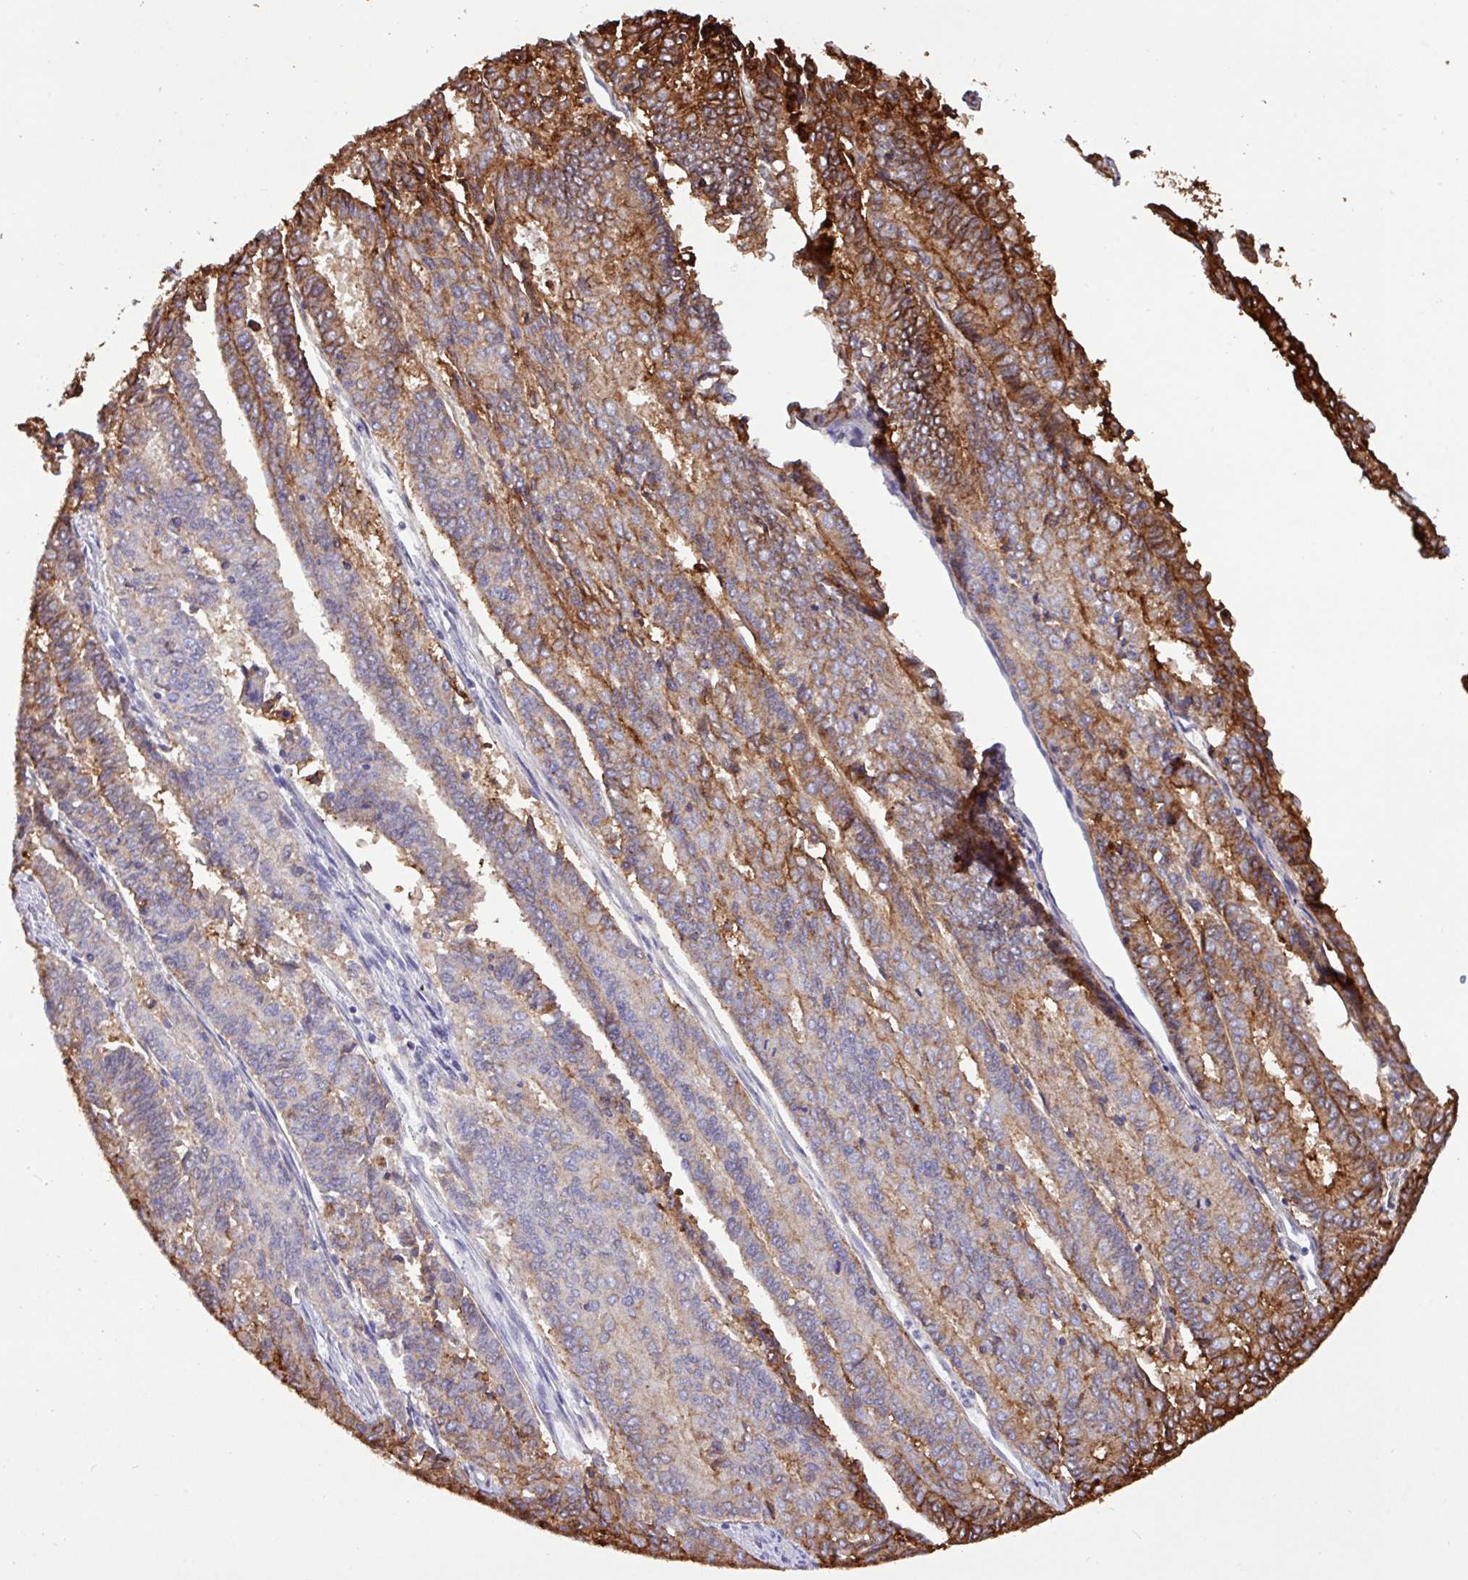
{"staining": {"intensity": "strong", "quantity": ">75%", "location": "cytoplasmic/membranous"}, "tissue": "endometrial cancer", "cell_type": "Tumor cells", "image_type": "cancer", "snomed": [{"axis": "morphology", "description": "Adenocarcinoma, NOS"}, {"axis": "topography", "description": "Endometrium"}], "caption": "Endometrial cancer stained with a protein marker reveals strong staining in tumor cells.", "gene": "EPCAM", "patient": {"sex": "female", "age": 59}}